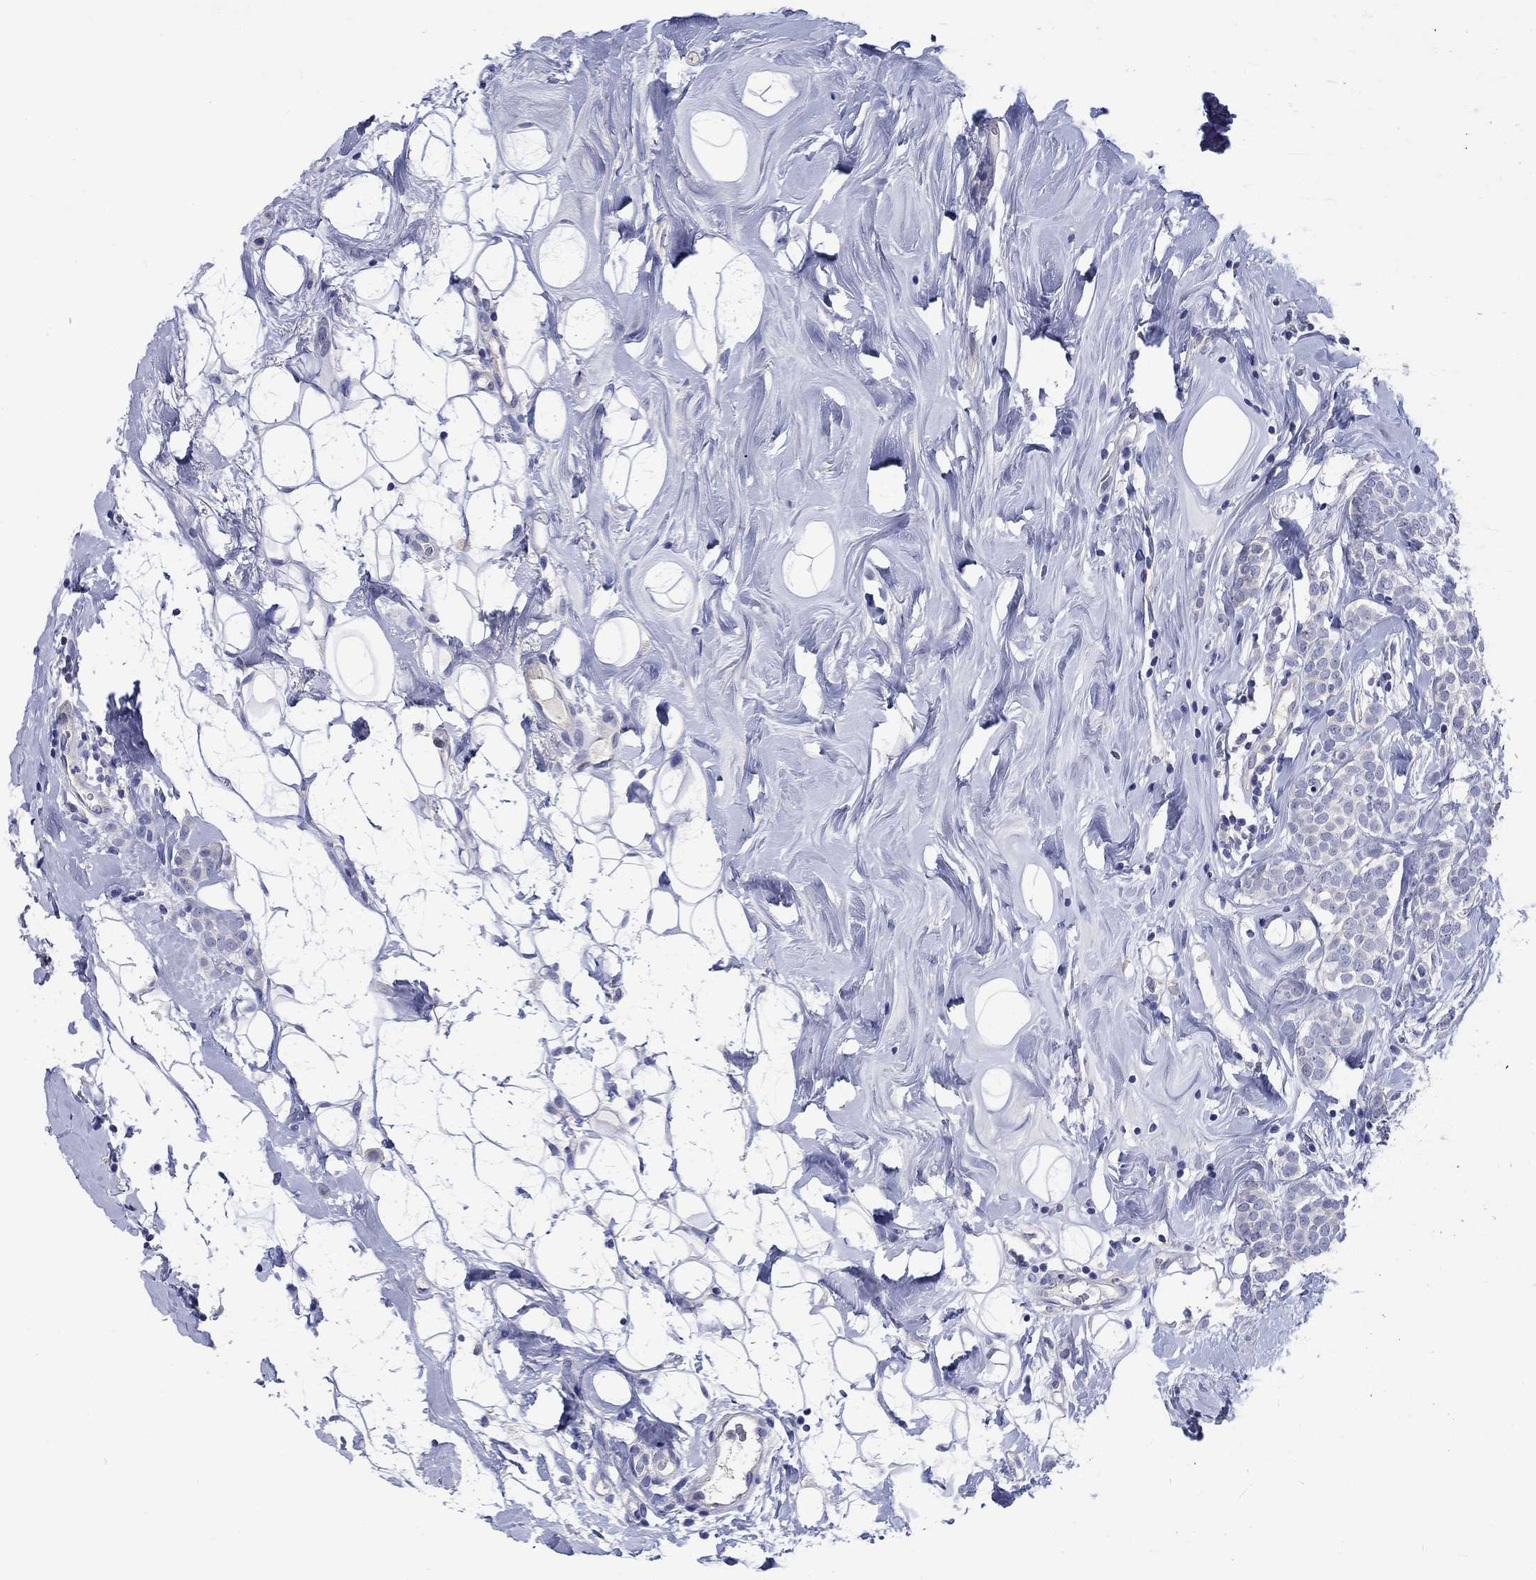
{"staining": {"intensity": "negative", "quantity": "none", "location": "none"}, "tissue": "breast cancer", "cell_type": "Tumor cells", "image_type": "cancer", "snomed": [{"axis": "morphology", "description": "Lobular carcinoma"}, {"axis": "topography", "description": "Breast"}], "caption": "This is an immunohistochemistry histopathology image of breast cancer. There is no positivity in tumor cells.", "gene": "TOMM20L", "patient": {"sex": "female", "age": 49}}